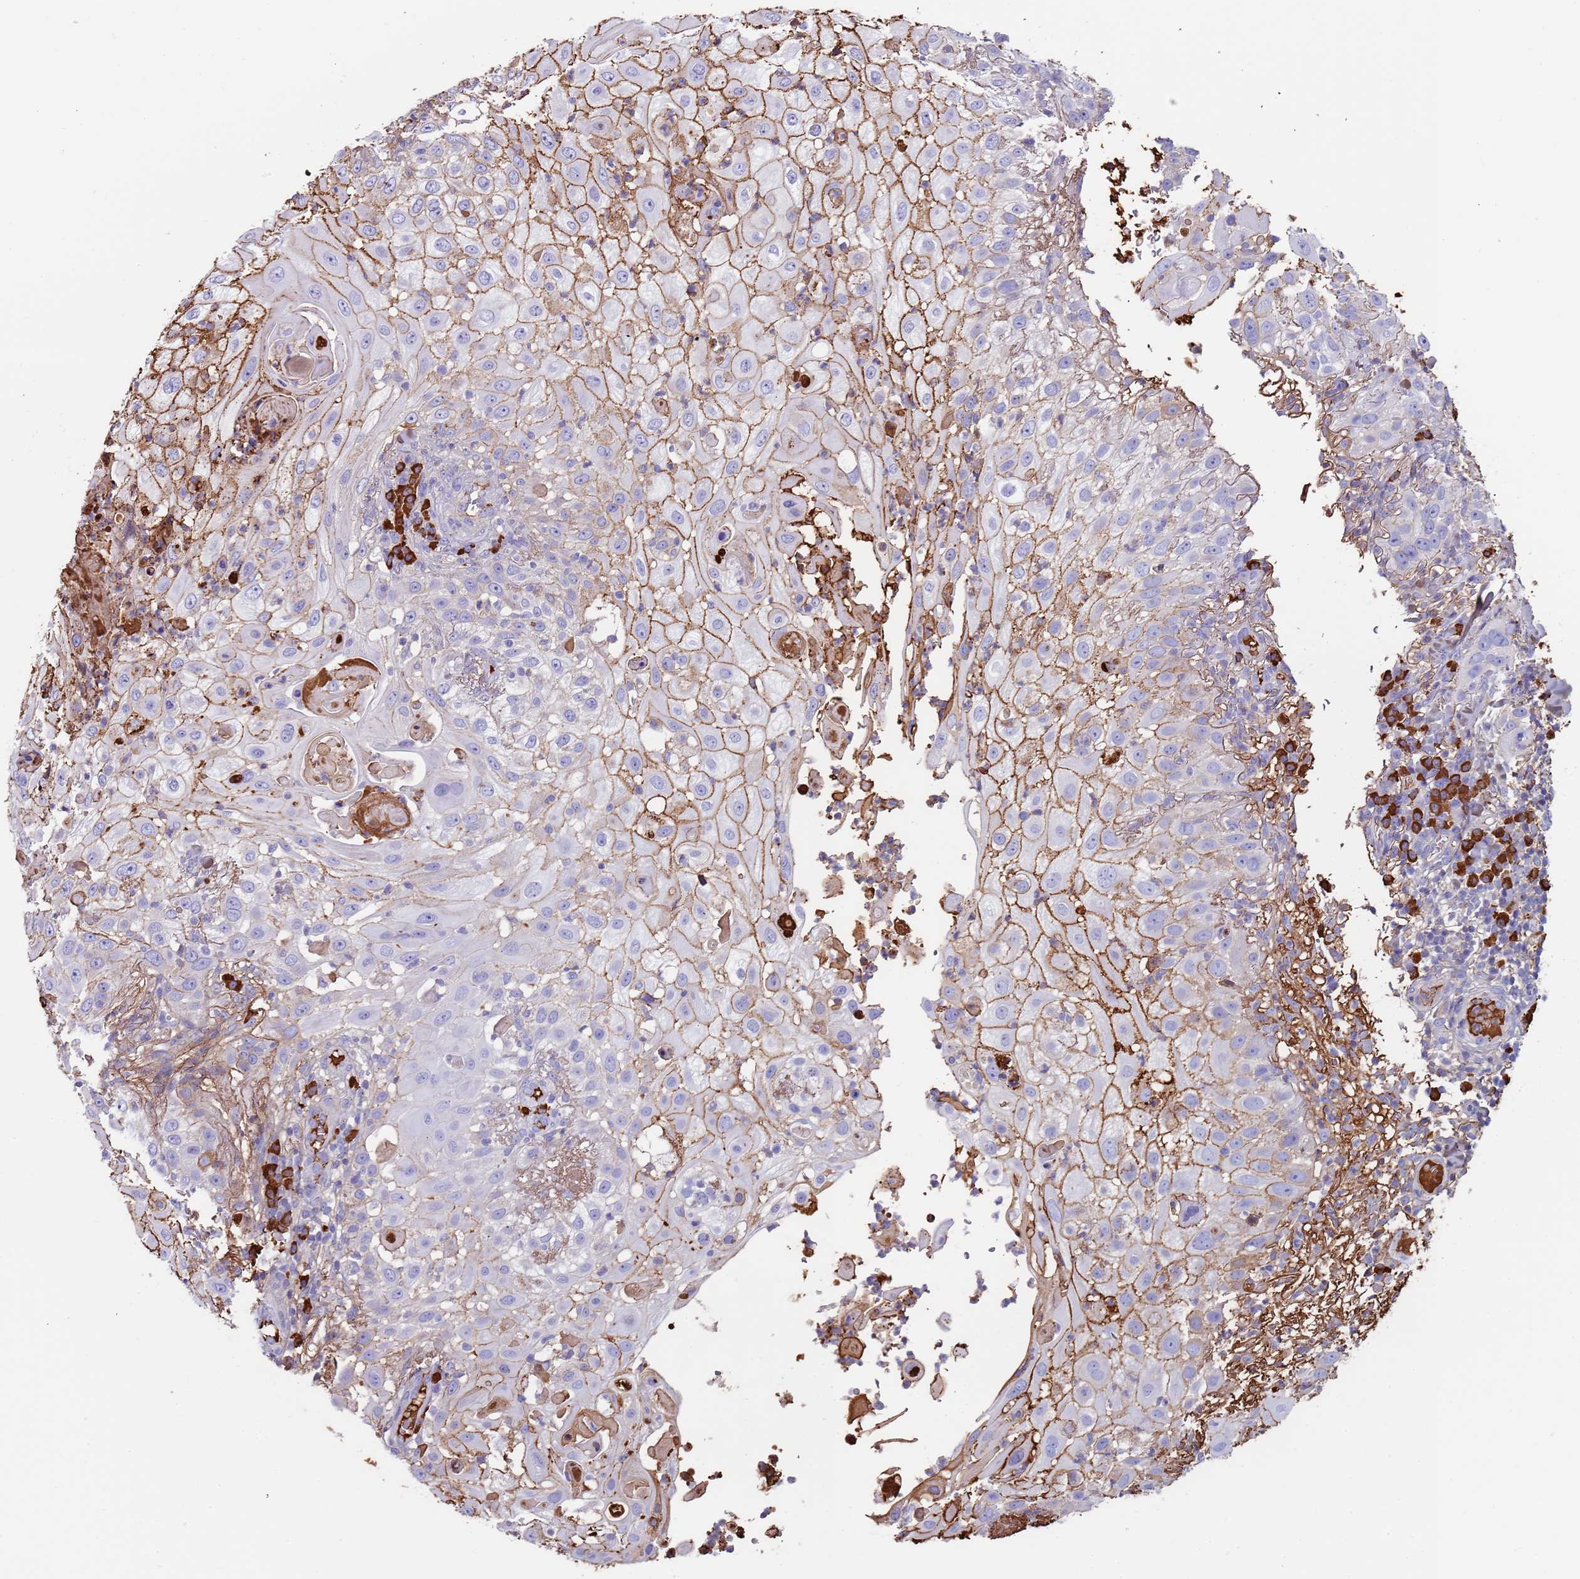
{"staining": {"intensity": "moderate", "quantity": "25%-75%", "location": "cytoplasmic/membranous"}, "tissue": "skin cancer", "cell_type": "Tumor cells", "image_type": "cancer", "snomed": [{"axis": "morphology", "description": "Squamous cell carcinoma, NOS"}, {"axis": "topography", "description": "Skin"}], "caption": "Immunohistochemical staining of human skin squamous cell carcinoma exhibits medium levels of moderate cytoplasmic/membranous protein positivity in about 25%-75% of tumor cells.", "gene": "CYSLTR2", "patient": {"sex": "female", "age": 44}}